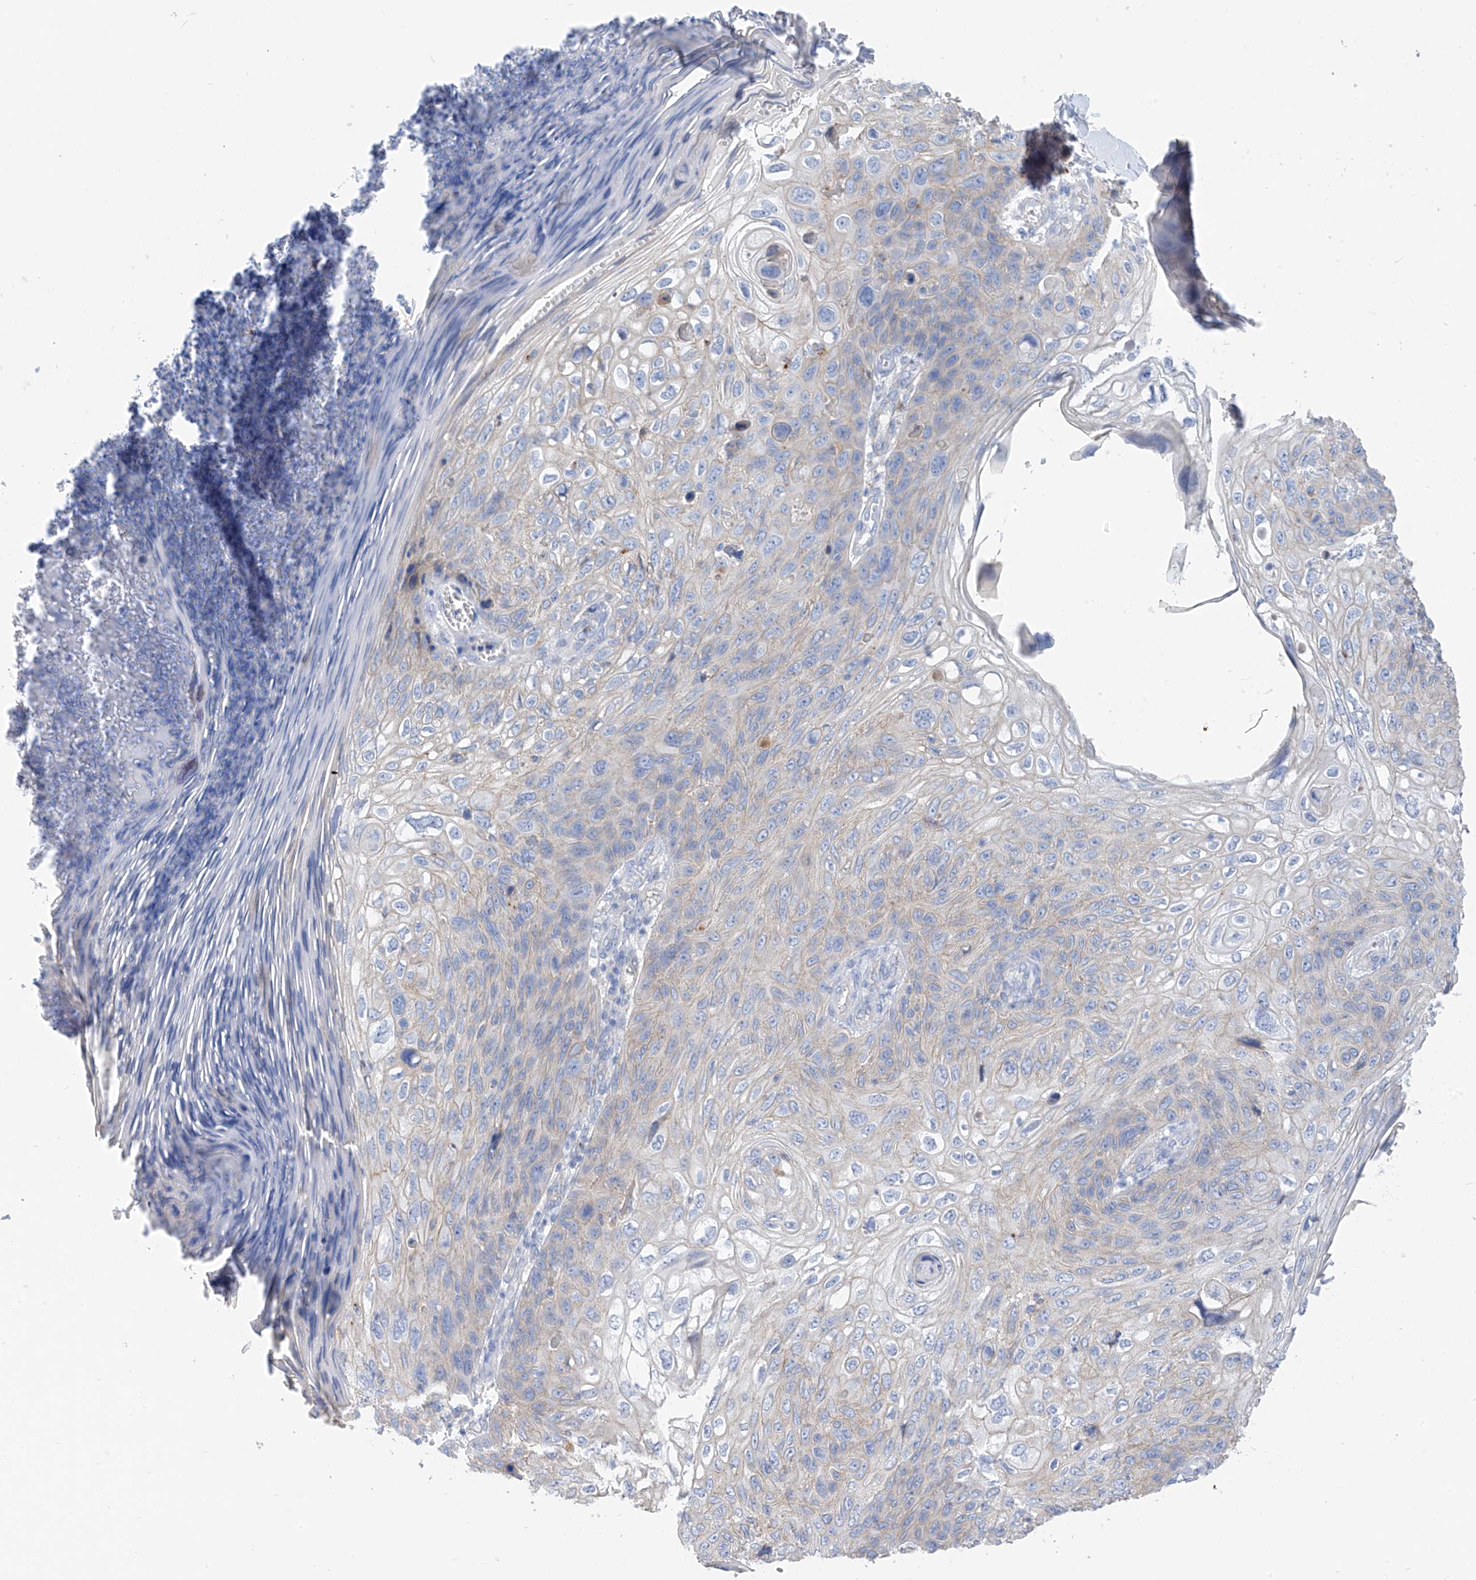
{"staining": {"intensity": "weak", "quantity": "<25%", "location": "cytoplasmic/membranous"}, "tissue": "skin cancer", "cell_type": "Tumor cells", "image_type": "cancer", "snomed": [{"axis": "morphology", "description": "Squamous cell carcinoma, NOS"}, {"axis": "topography", "description": "Skin"}], "caption": "The photomicrograph displays no significant staining in tumor cells of skin cancer (squamous cell carcinoma). The staining was performed using DAB to visualize the protein expression in brown, while the nuclei were stained in blue with hematoxylin (Magnification: 20x).", "gene": "ITGA9", "patient": {"sex": "female", "age": 90}}